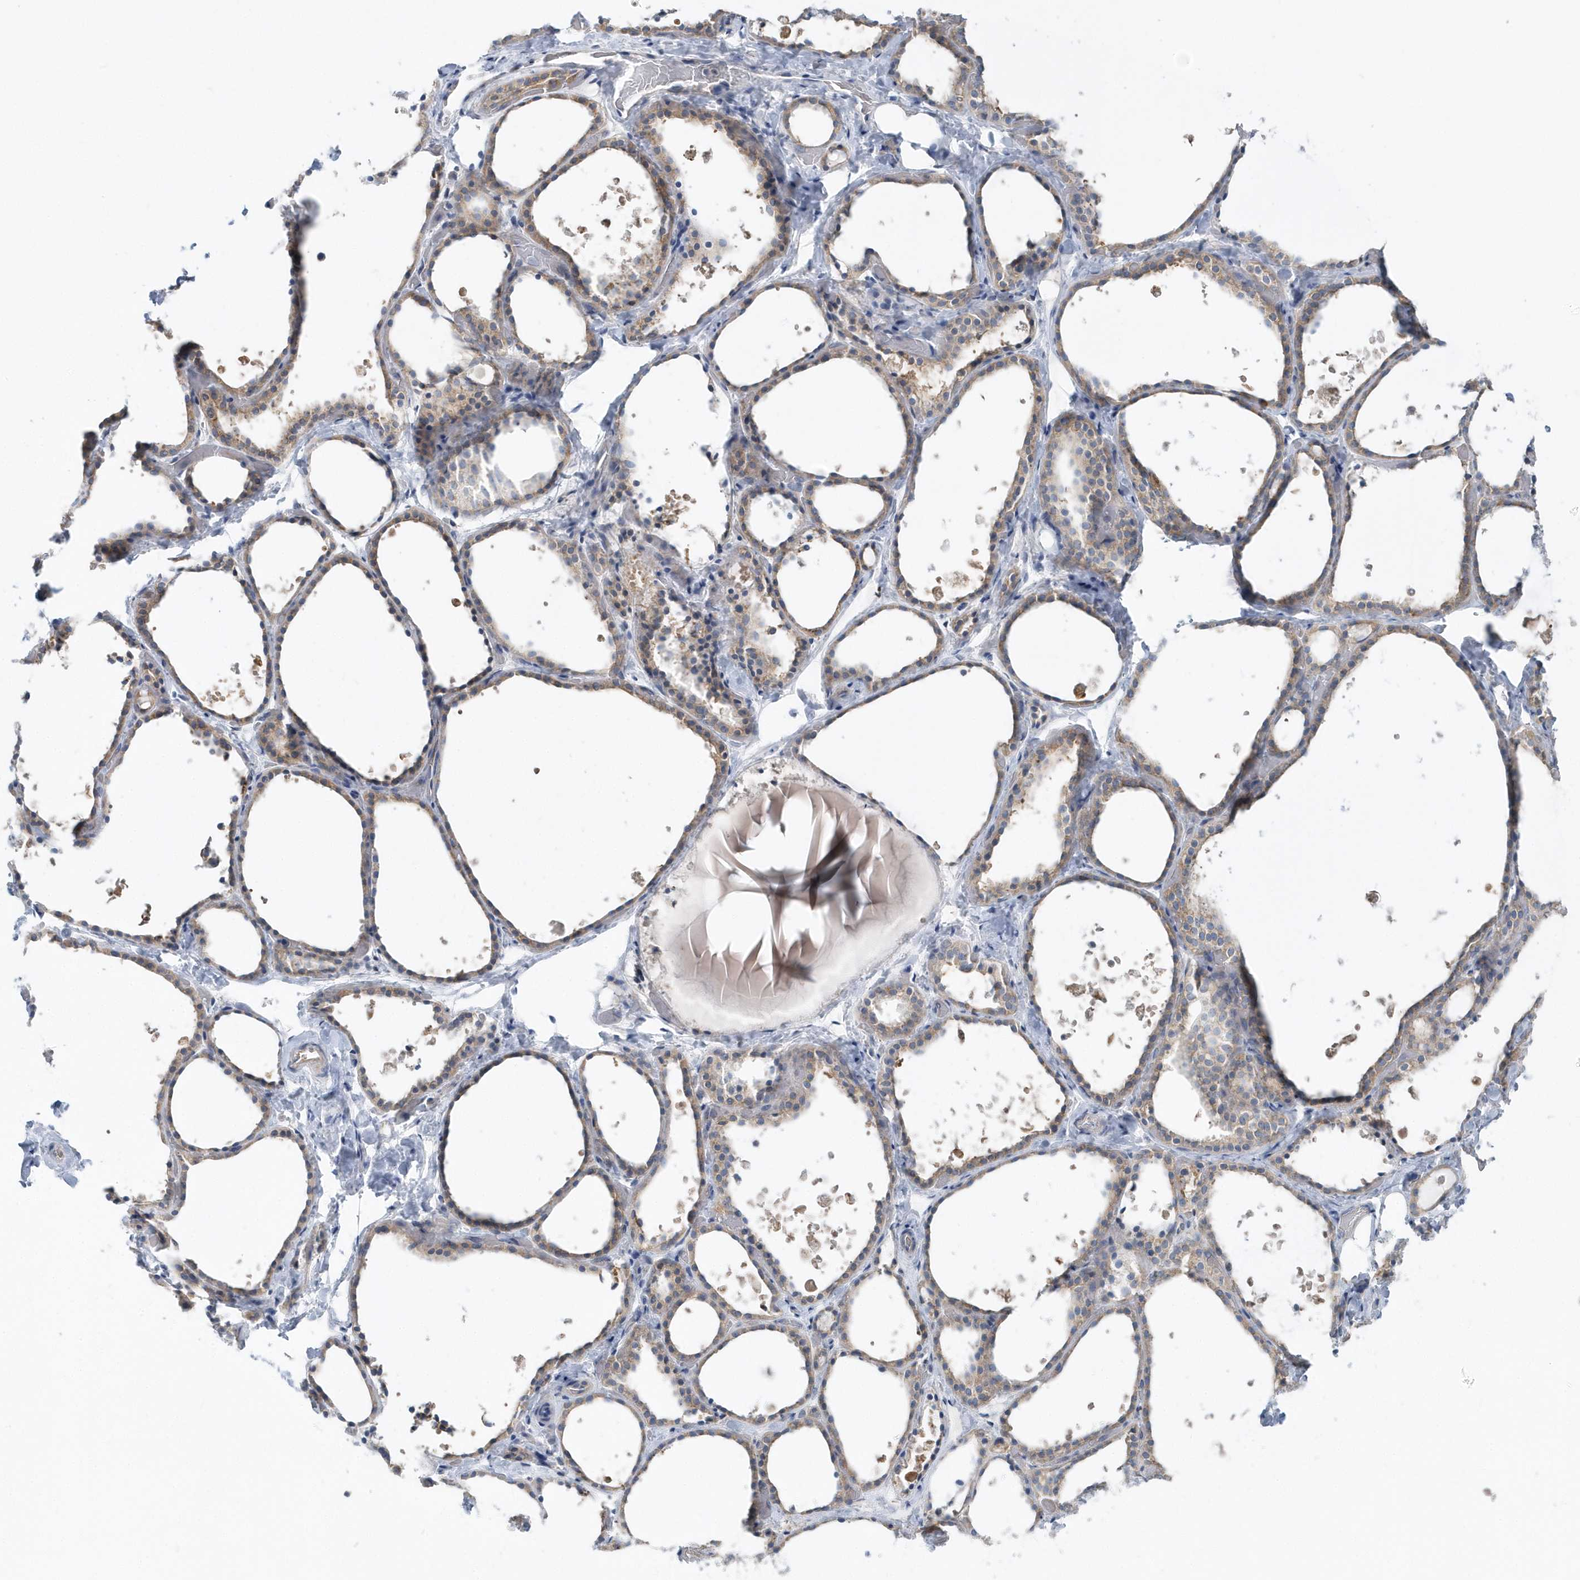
{"staining": {"intensity": "weak", "quantity": "25%-75%", "location": "cytoplasmic/membranous"}, "tissue": "thyroid gland", "cell_type": "Glandular cells", "image_type": "normal", "snomed": [{"axis": "morphology", "description": "Normal tissue, NOS"}, {"axis": "topography", "description": "Thyroid gland"}], "caption": "Glandular cells display low levels of weak cytoplasmic/membranous expression in about 25%-75% of cells in unremarkable thyroid gland. (brown staining indicates protein expression, while blue staining denotes nuclei).", "gene": "EIF3C", "patient": {"sex": "female", "age": 44}}